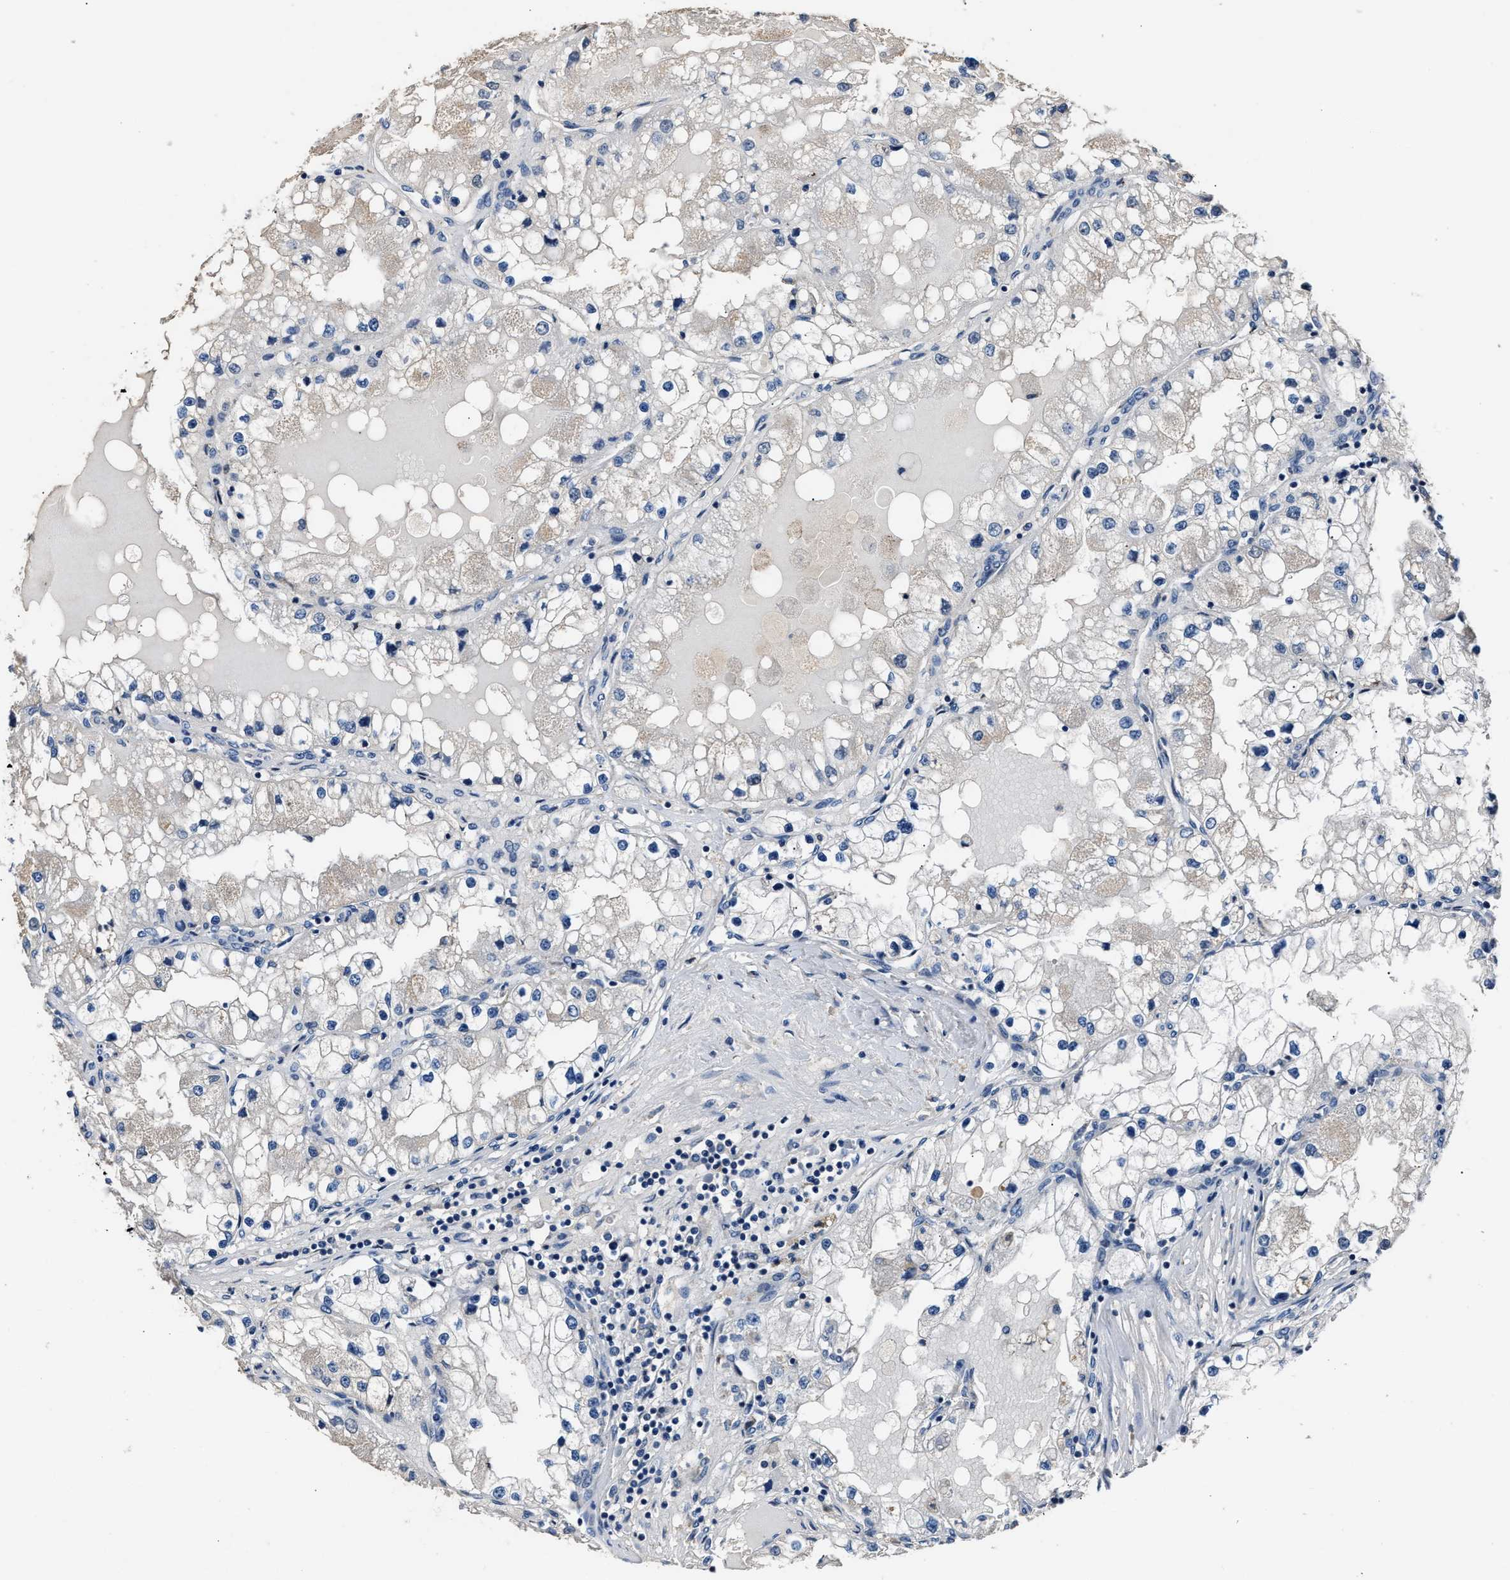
{"staining": {"intensity": "weak", "quantity": "<25%", "location": "cytoplasmic/membranous"}, "tissue": "renal cancer", "cell_type": "Tumor cells", "image_type": "cancer", "snomed": [{"axis": "morphology", "description": "Adenocarcinoma, NOS"}, {"axis": "topography", "description": "Kidney"}], "caption": "High magnification brightfield microscopy of adenocarcinoma (renal) stained with DAB (3,3'-diaminobenzidine) (brown) and counterstained with hematoxylin (blue): tumor cells show no significant expression.", "gene": "DNAJC24", "patient": {"sex": "male", "age": 68}}